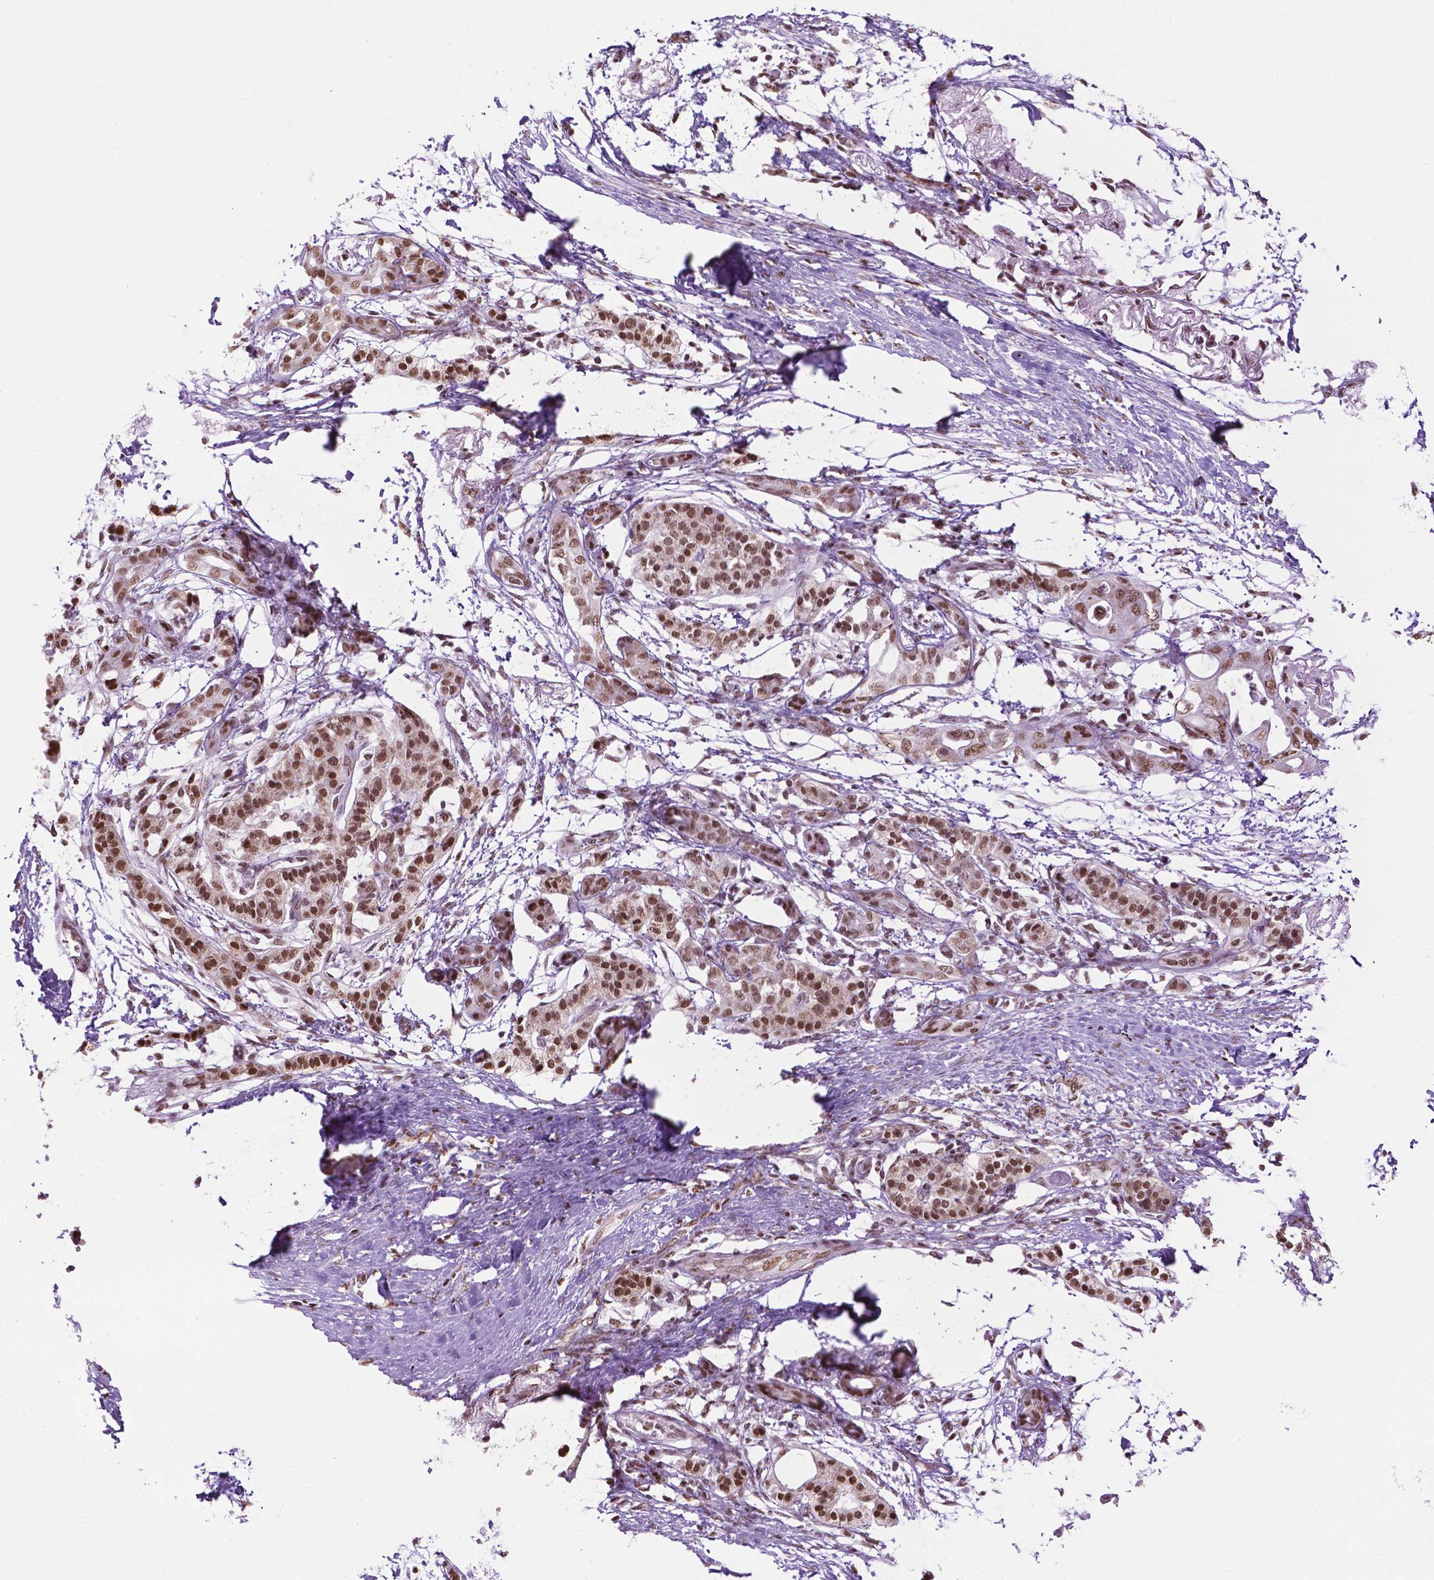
{"staining": {"intensity": "moderate", "quantity": ">75%", "location": "nuclear"}, "tissue": "pancreatic cancer", "cell_type": "Tumor cells", "image_type": "cancer", "snomed": [{"axis": "morphology", "description": "Adenocarcinoma, NOS"}, {"axis": "topography", "description": "Pancreas"}], "caption": "The photomicrograph displays a brown stain indicating the presence of a protein in the nuclear of tumor cells in pancreatic cancer.", "gene": "COL23A1", "patient": {"sex": "female", "age": 72}}